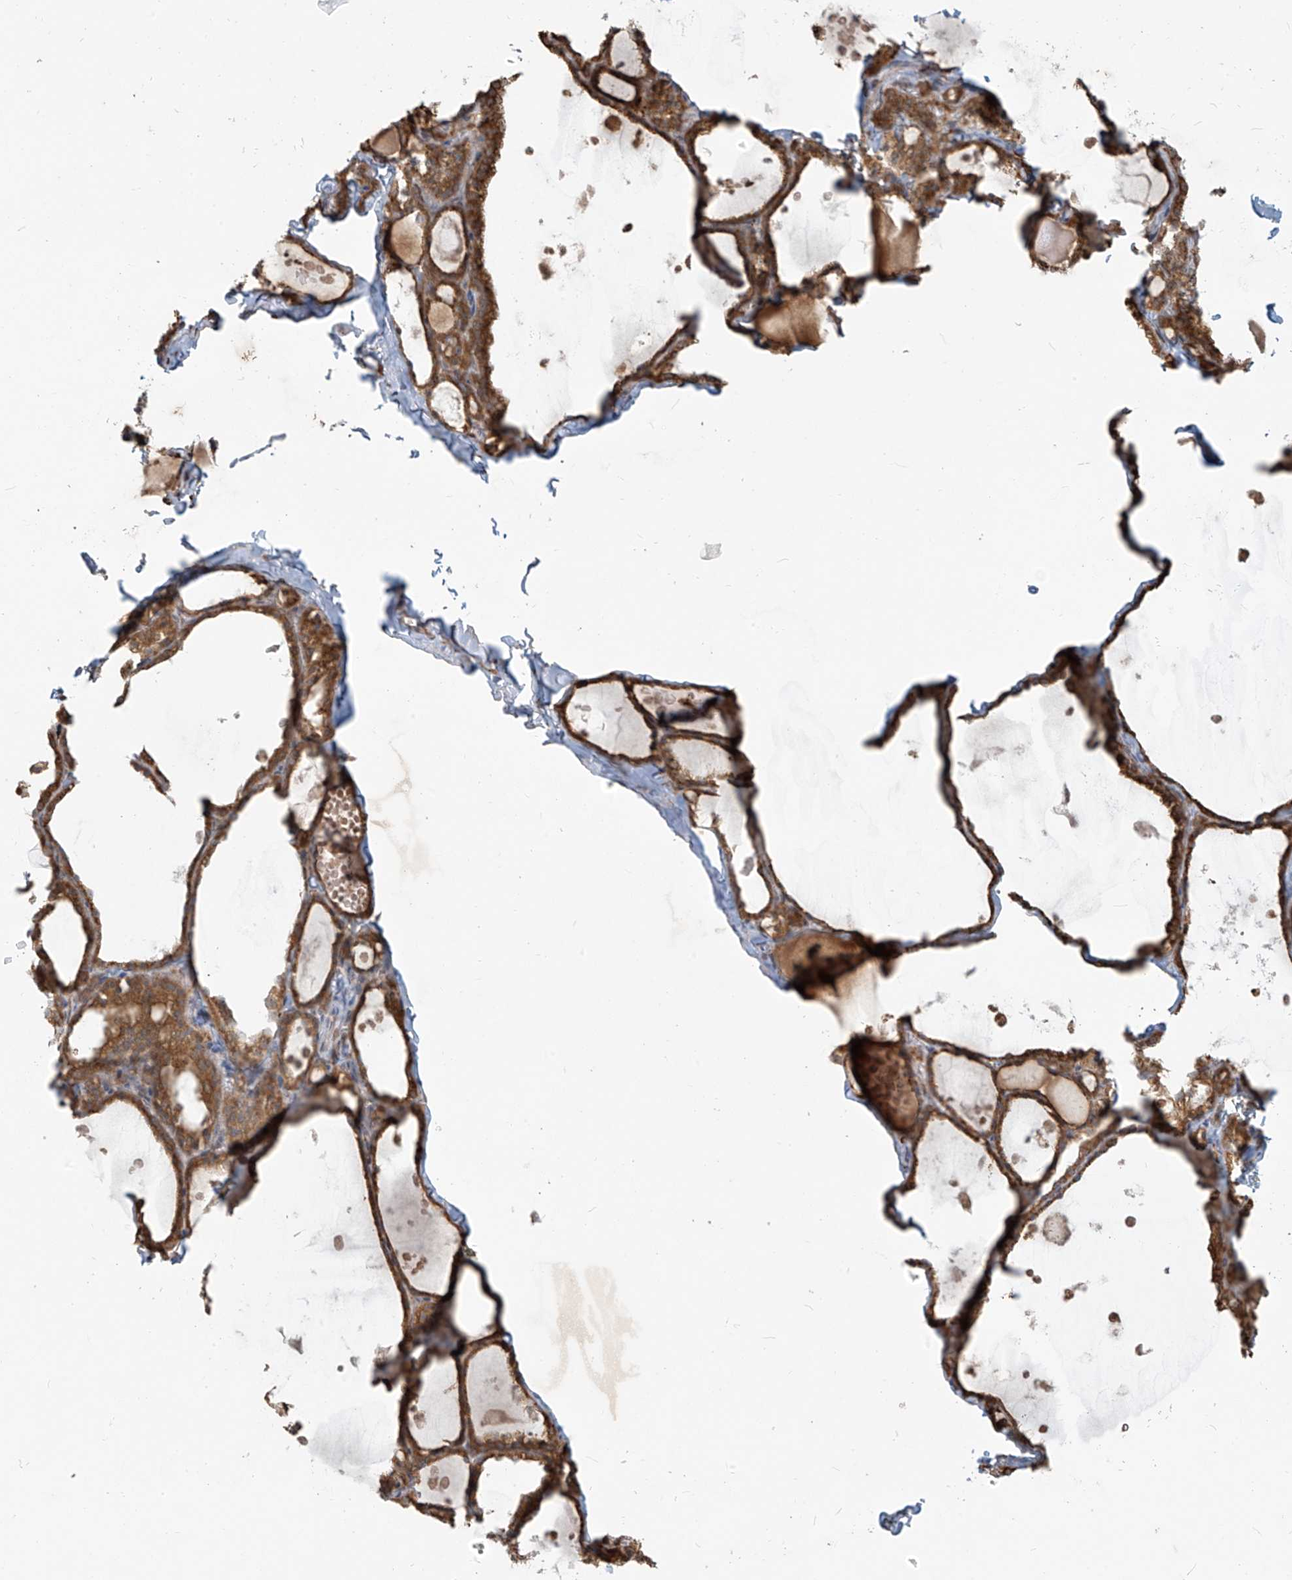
{"staining": {"intensity": "moderate", "quantity": ">75%", "location": "cytoplasmic/membranous"}, "tissue": "thyroid gland", "cell_type": "Glandular cells", "image_type": "normal", "snomed": [{"axis": "morphology", "description": "Normal tissue, NOS"}, {"axis": "topography", "description": "Thyroid gland"}], "caption": "The immunohistochemical stain labels moderate cytoplasmic/membranous positivity in glandular cells of normal thyroid gland.", "gene": "PLEKHM3", "patient": {"sex": "male", "age": 56}}